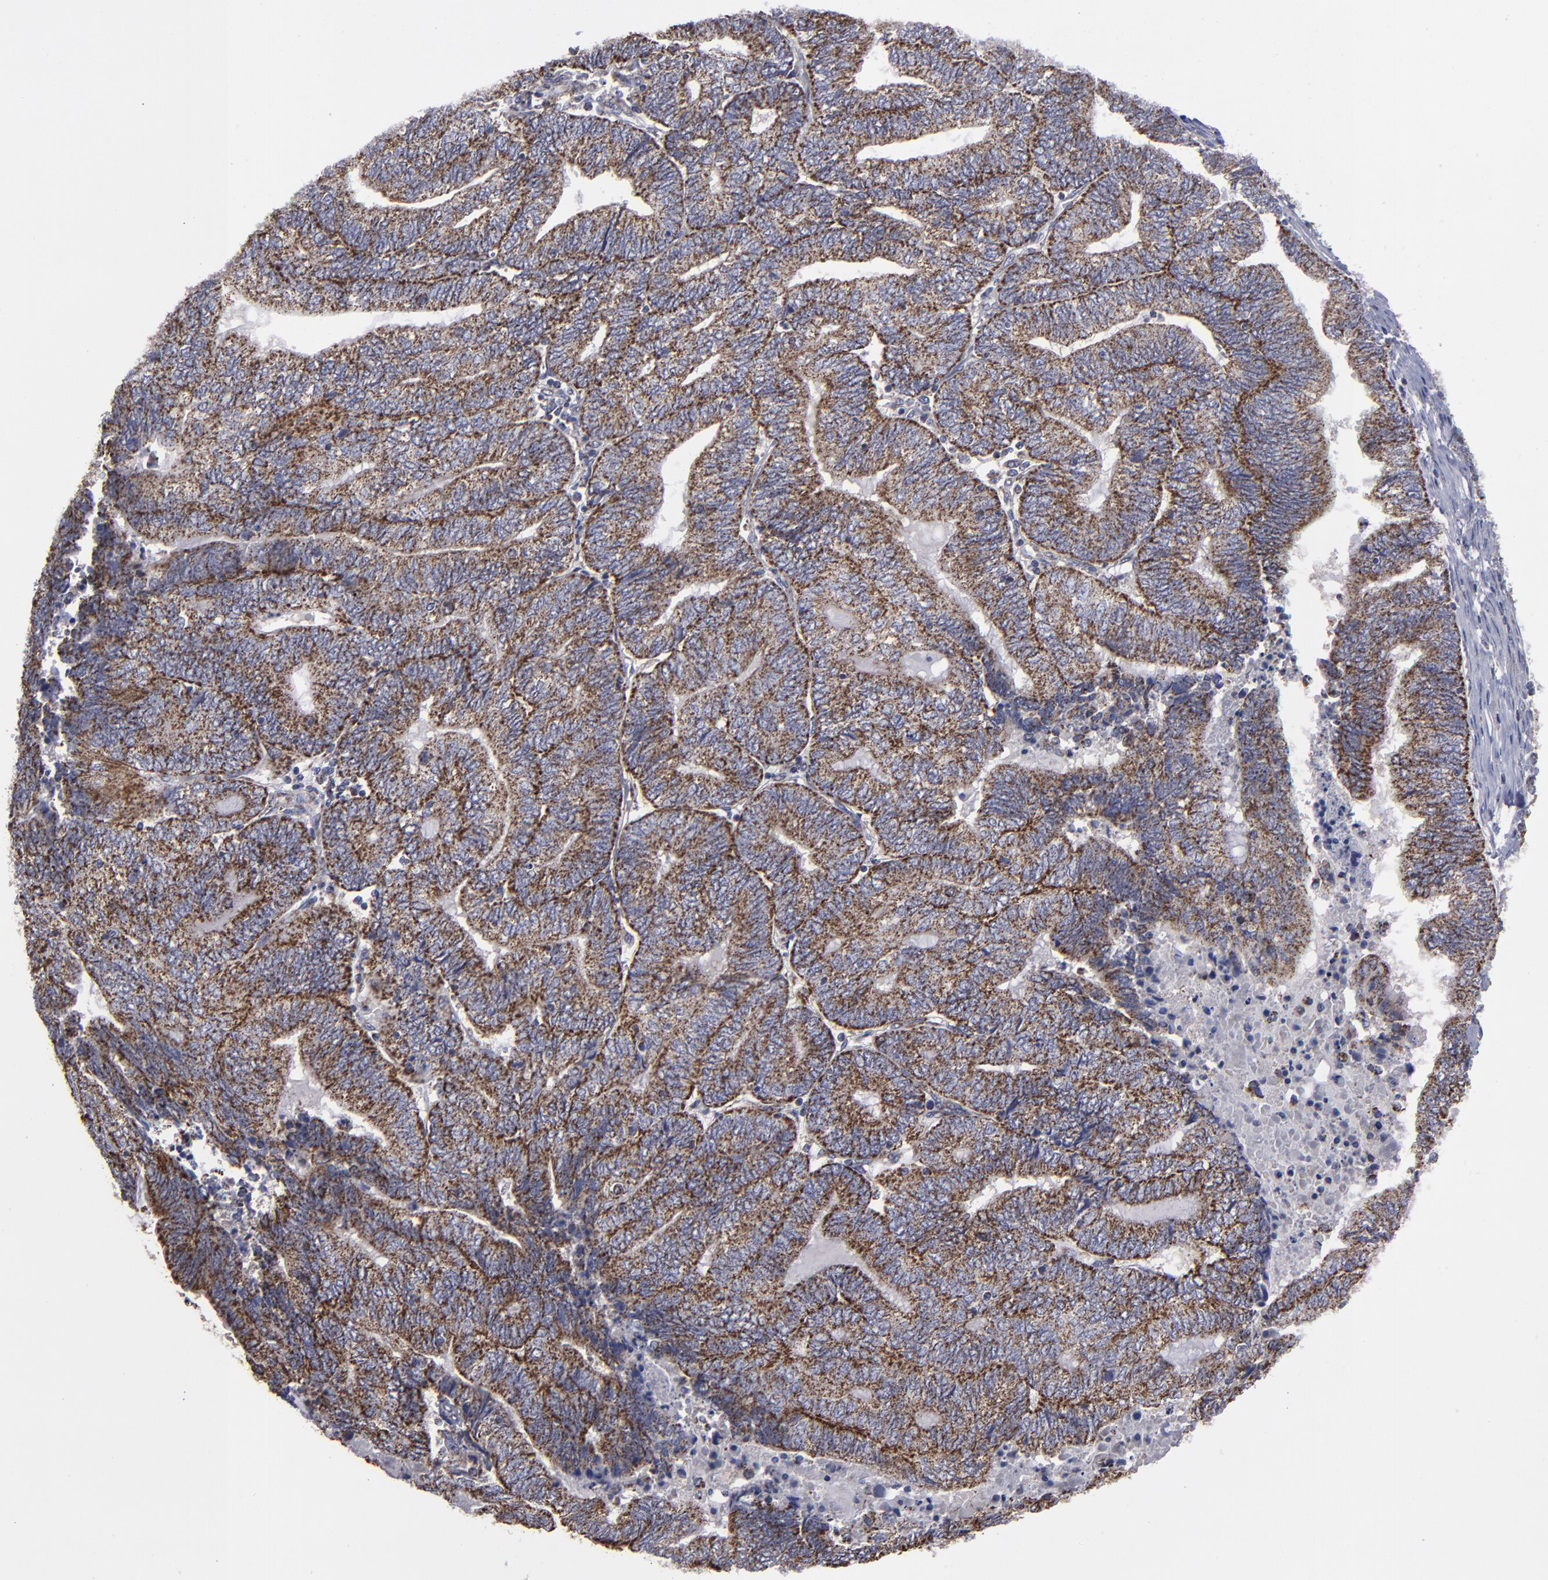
{"staining": {"intensity": "strong", "quantity": ">75%", "location": "cytoplasmic/membranous"}, "tissue": "endometrial cancer", "cell_type": "Tumor cells", "image_type": "cancer", "snomed": [{"axis": "morphology", "description": "Adenocarcinoma, NOS"}, {"axis": "topography", "description": "Uterus"}, {"axis": "topography", "description": "Endometrium"}], "caption": "Protein staining by immunohistochemistry shows strong cytoplasmic/membranous staining in about >75% of tumor cells in endometrial adenocarcinoma. (Stains: DAB (3,3'-diaminobenzidine) in brown, nuclei in blue, Microscopy: brightfield microscopy at high magnification).", "gene": "MYOM2", "patient": {"sex": "female", "age": 70}}